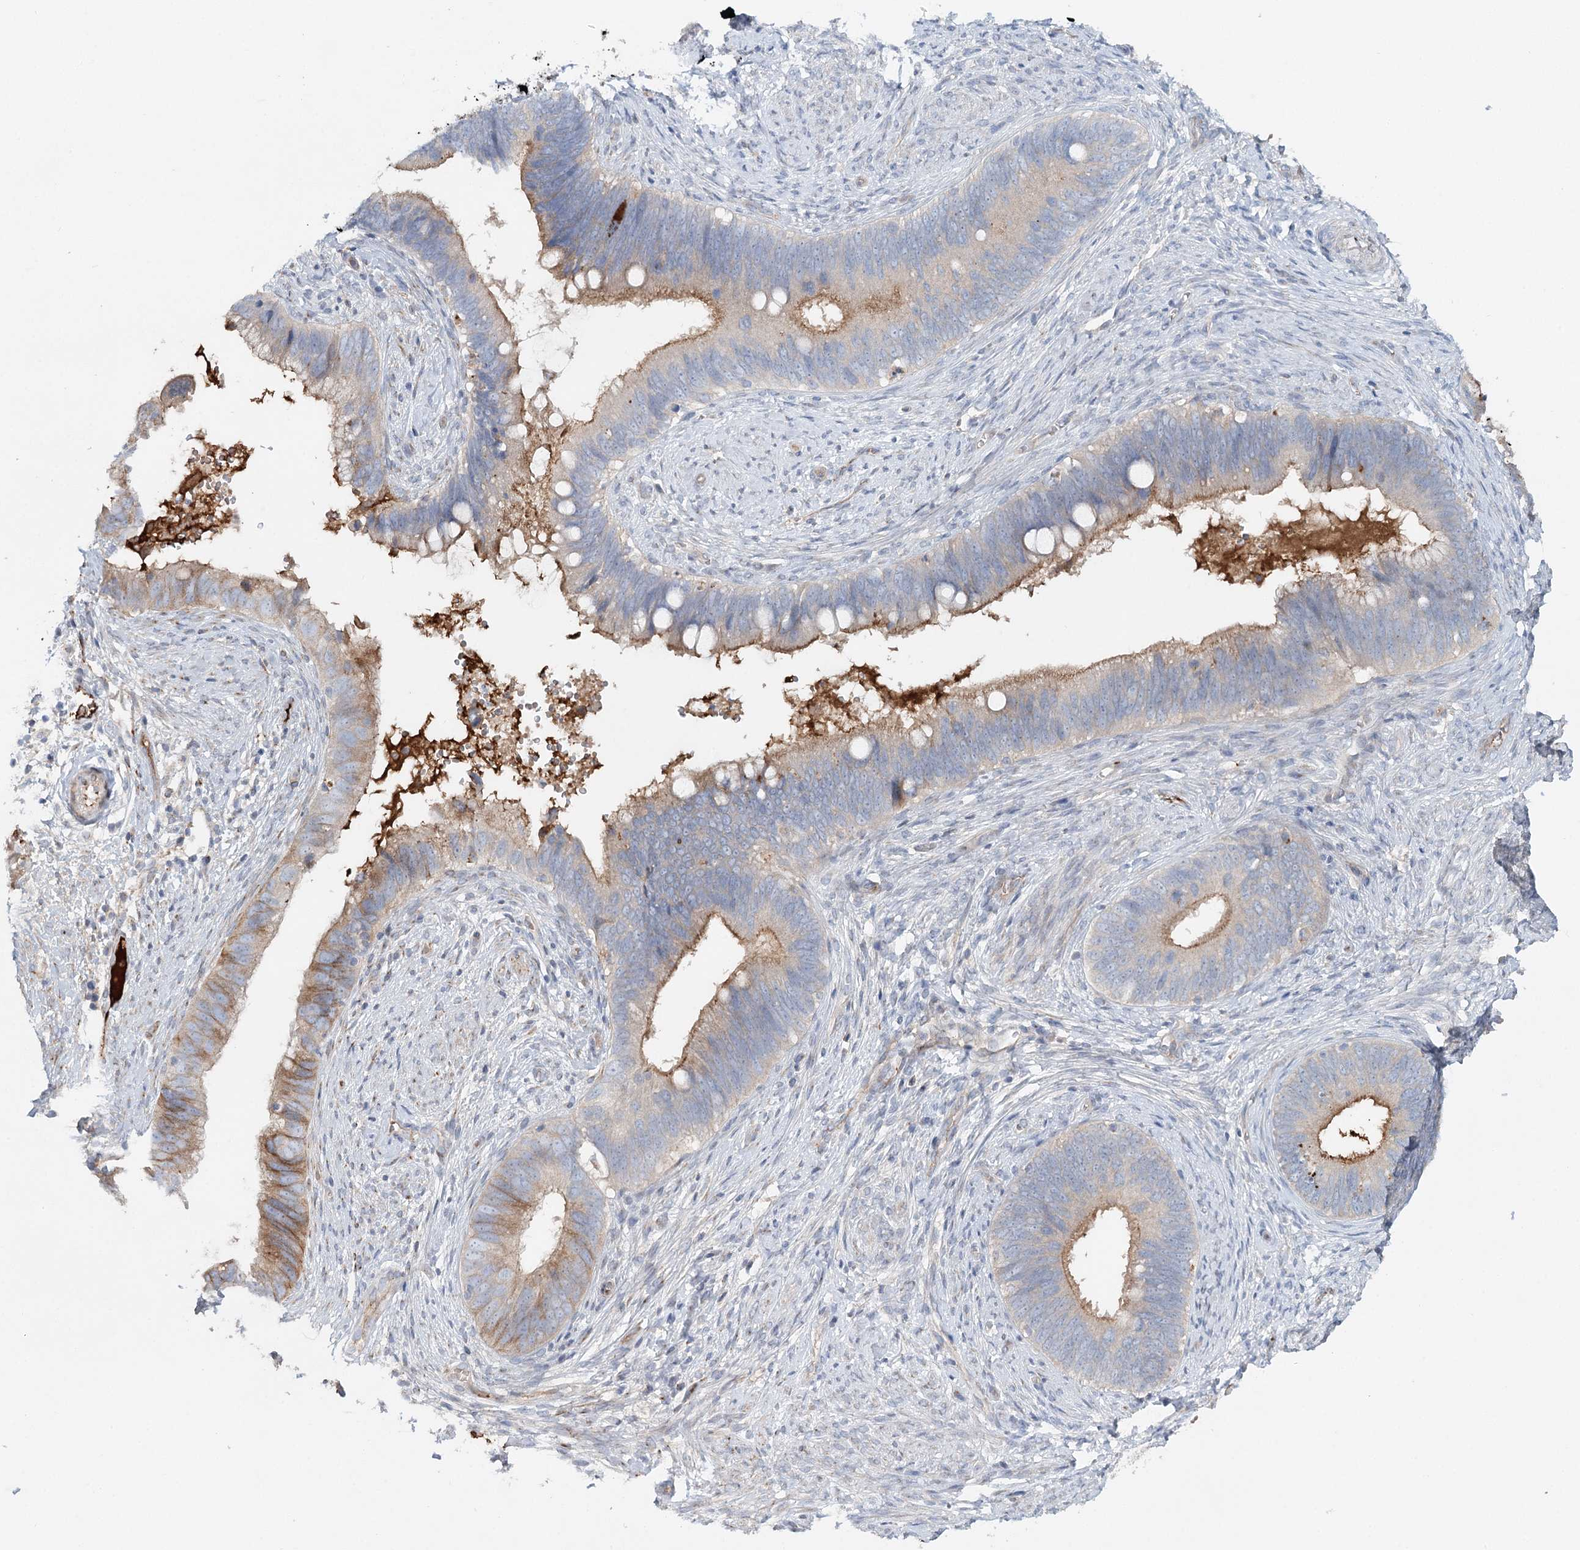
{"staining": {"intensity": "moderate", "quantity": "<25%", "location": "cytoplasmic/membranous"}, "tissue": "cervical cancer", "cell_type": "Tumor cells", "image_type": "cancer", "snomed": [{"axis": "morphology", "description": "Adenocarcinoma, NOS"}, {"axis": "topography", "description": "Cervix"}], "caption": "DAB (3,3'-diaminobenzidine) immunohistochemical staining of human adenocarcinoma (cervical) exhibits moderate cytoplasmic/membranous protein staining in approximately <25% of tumor cells.", "gene": "ALKBH8", "patient": {"sex": "female", "age": 42}}